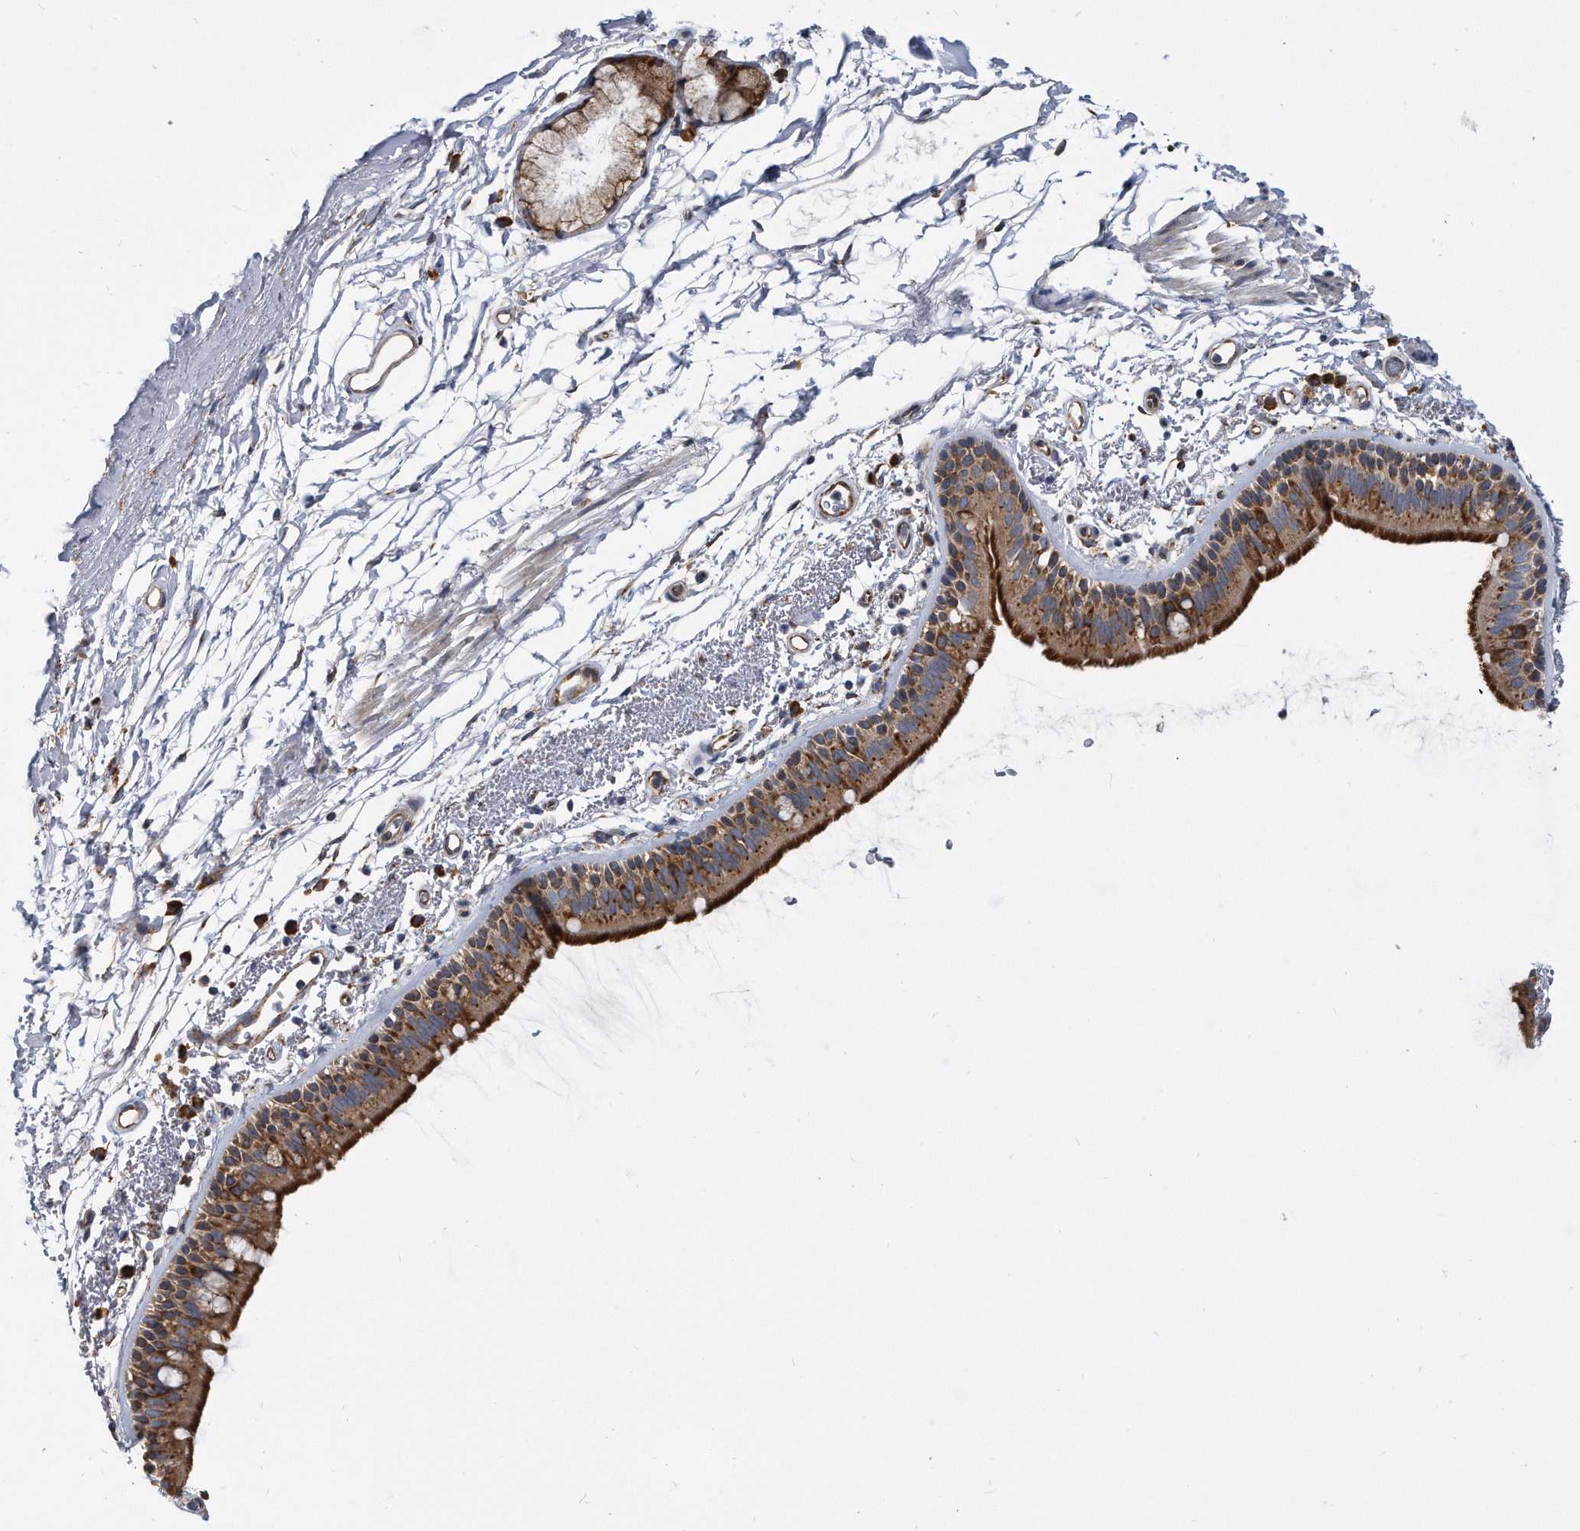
{"staining": {"intensity": "strong", "quantity": ">75%", "location": "cytoplasmic/membranous"}, "tissue": "bronchus", "cell_type": "Respiratory epithelial cells", "image_type": "normal", "snomed": [{"axis": "morphology", "description": "Normal tissue, NOS"}, {"axis": "topography", "description": "Lymph node"}, {"axis": "topography", "description": "Bronchus"}], "caption": "Immunohistochemistry of unremarkable bronchus reveals high levels of strong cytoplasmic/membranous expression in about >75% of respiratory epithelial cells.", "gene": "CCDC47", "patient": {"sex": "female", "age": 70}}